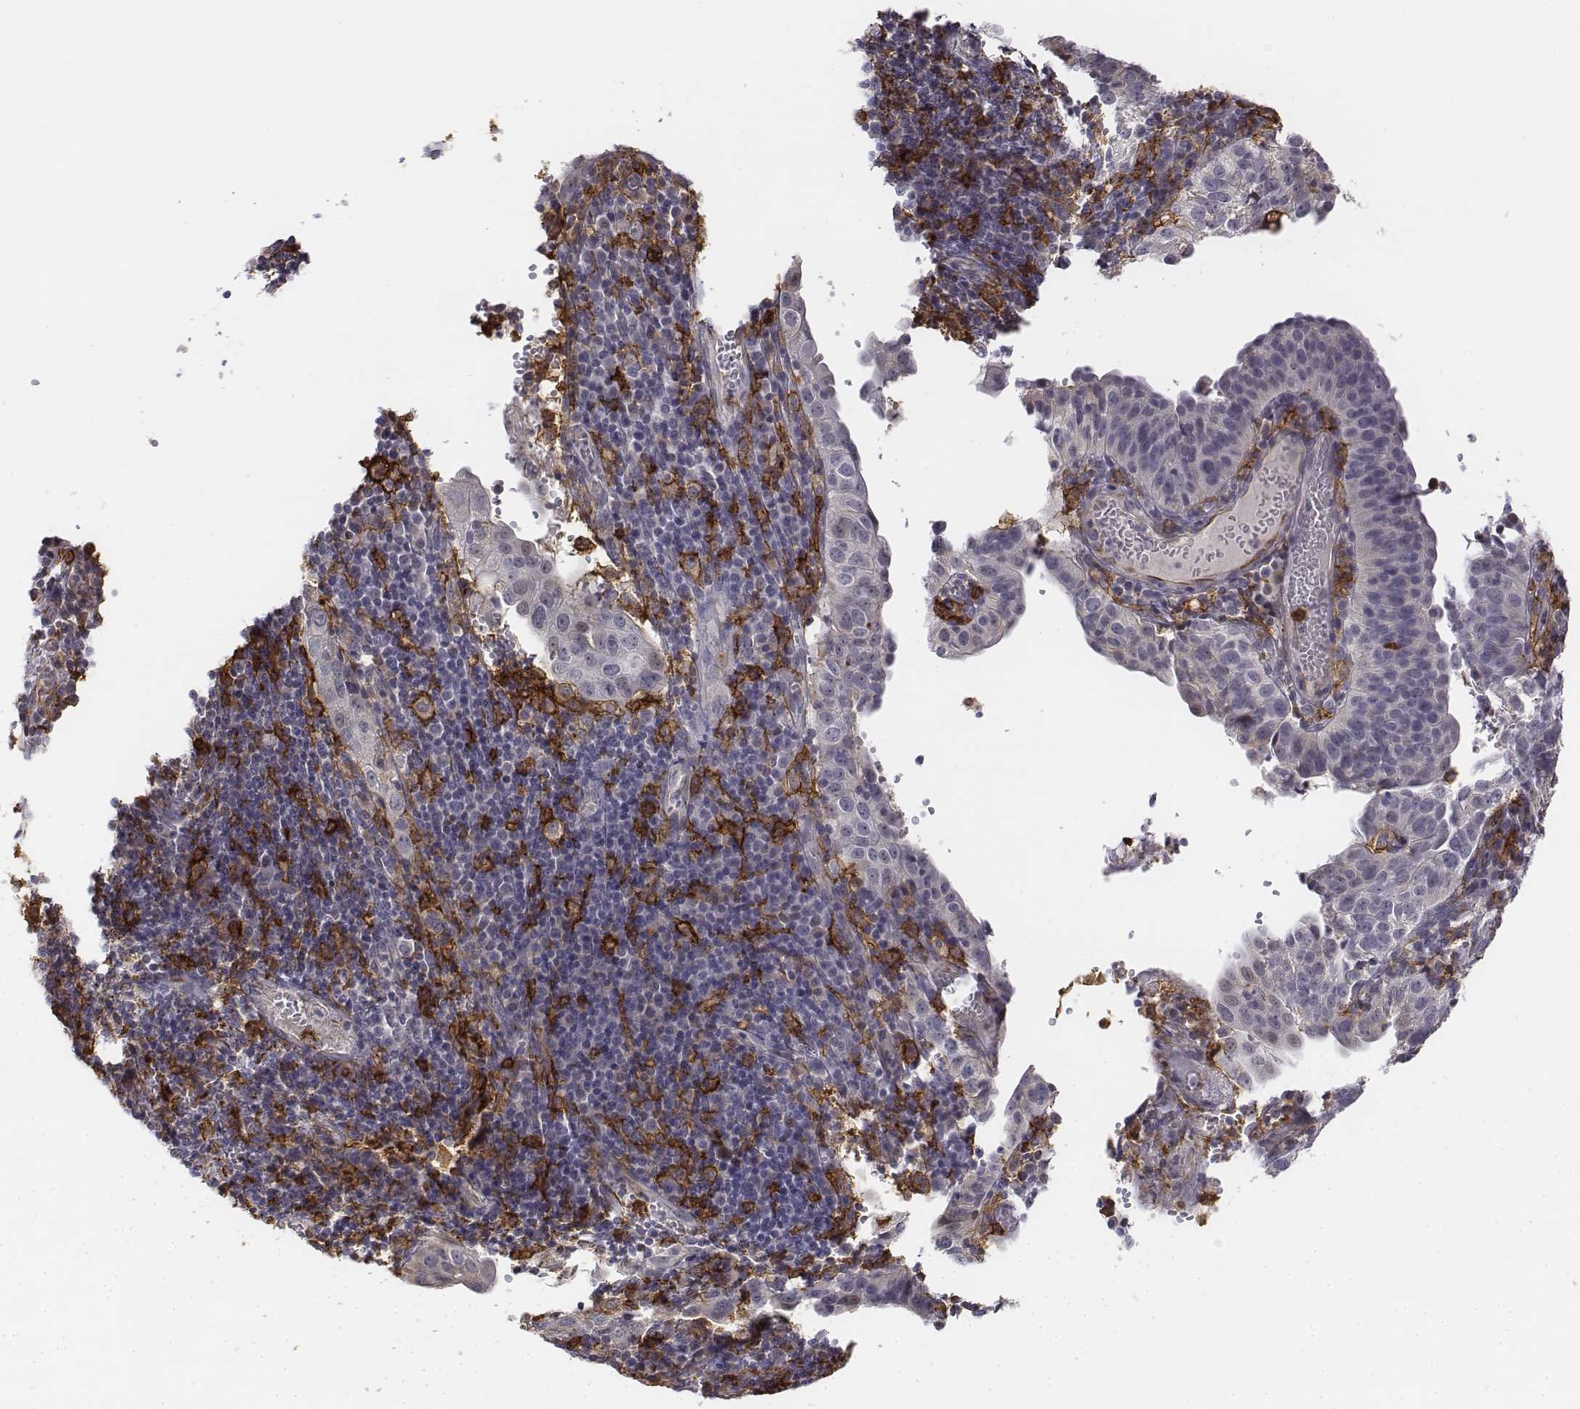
{"staining": {"intensity": "negative", "quantity": "none", "location": "none"}, "tissue": "cervical cancer", "cell_type": "Tumor cells", "image_type": "cancer", "snomed": [{"axis": "morphology", "description": "Squamous cell carcinoma, NOS"}, {"axis": "topography", "description": "Cervix"}], "caption": "This is an immunohistochemistry (IHC) micrograph of human cervical cancer (squamous cell carcinoma). There is no positivity in tumor cells.", "gene": "CD14", "patient": {"sex": "female", "age": 39}}